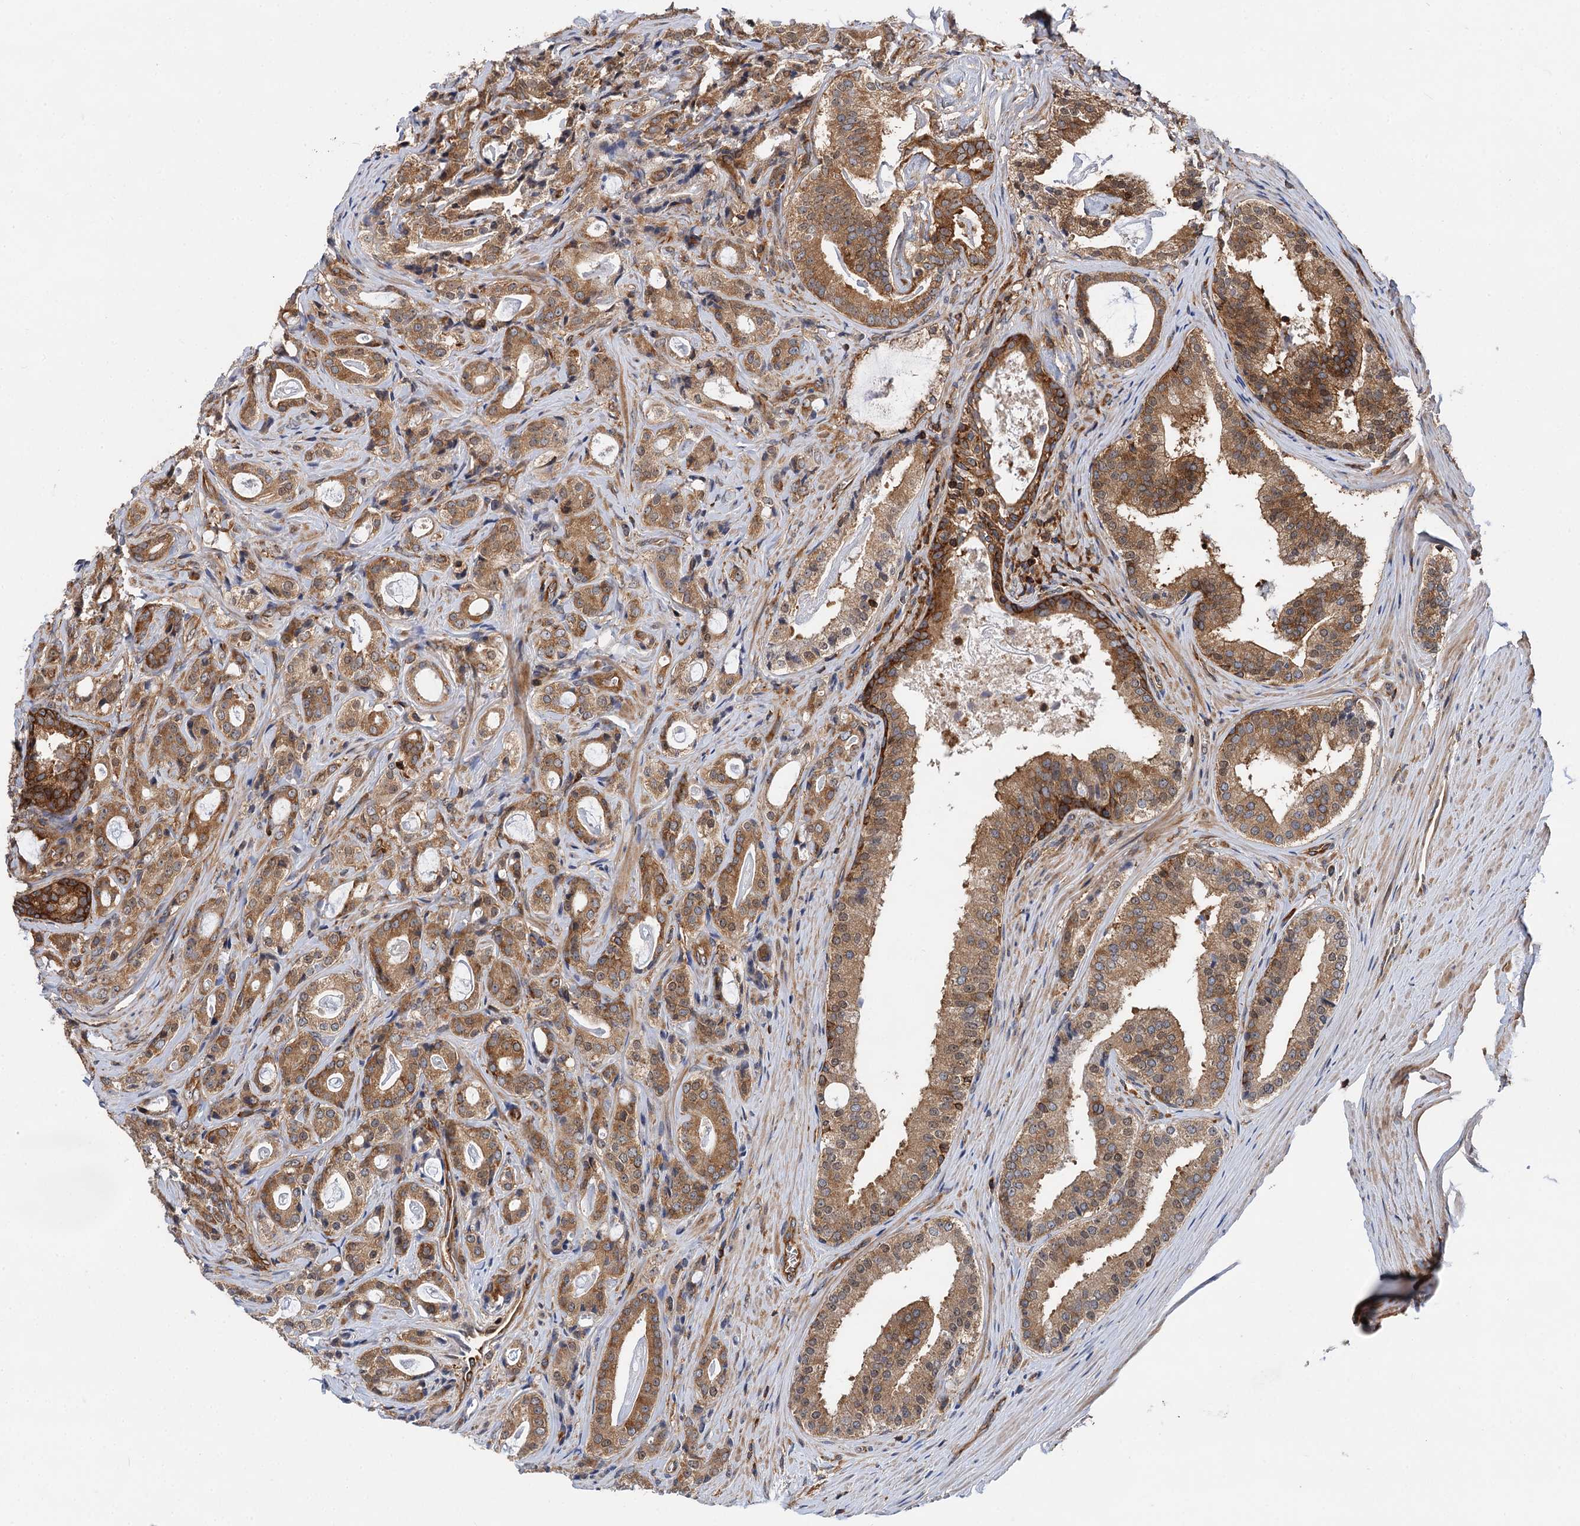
{"staining": {"intensity": "moderate", "quantity": ">75%", "location": "cytoplasmic/membranous"}, "tissue": "prostate cancer", "cell_type": "Tumor cells", "image_type": "cancer", "snomed": [{"axis": "morphology", "description": "Adenocarcinoma, High grade"}, {"axis": "topography", "description": "Prostate"}], "caption": "A brown stain labels moderate cytoplasmic/membranous positivity of a protein in adenocarcinoma (high-grade) (prostate) tumor cells.", "gene": "PACS1", "patient": {"sex": "male", "age": 63}}